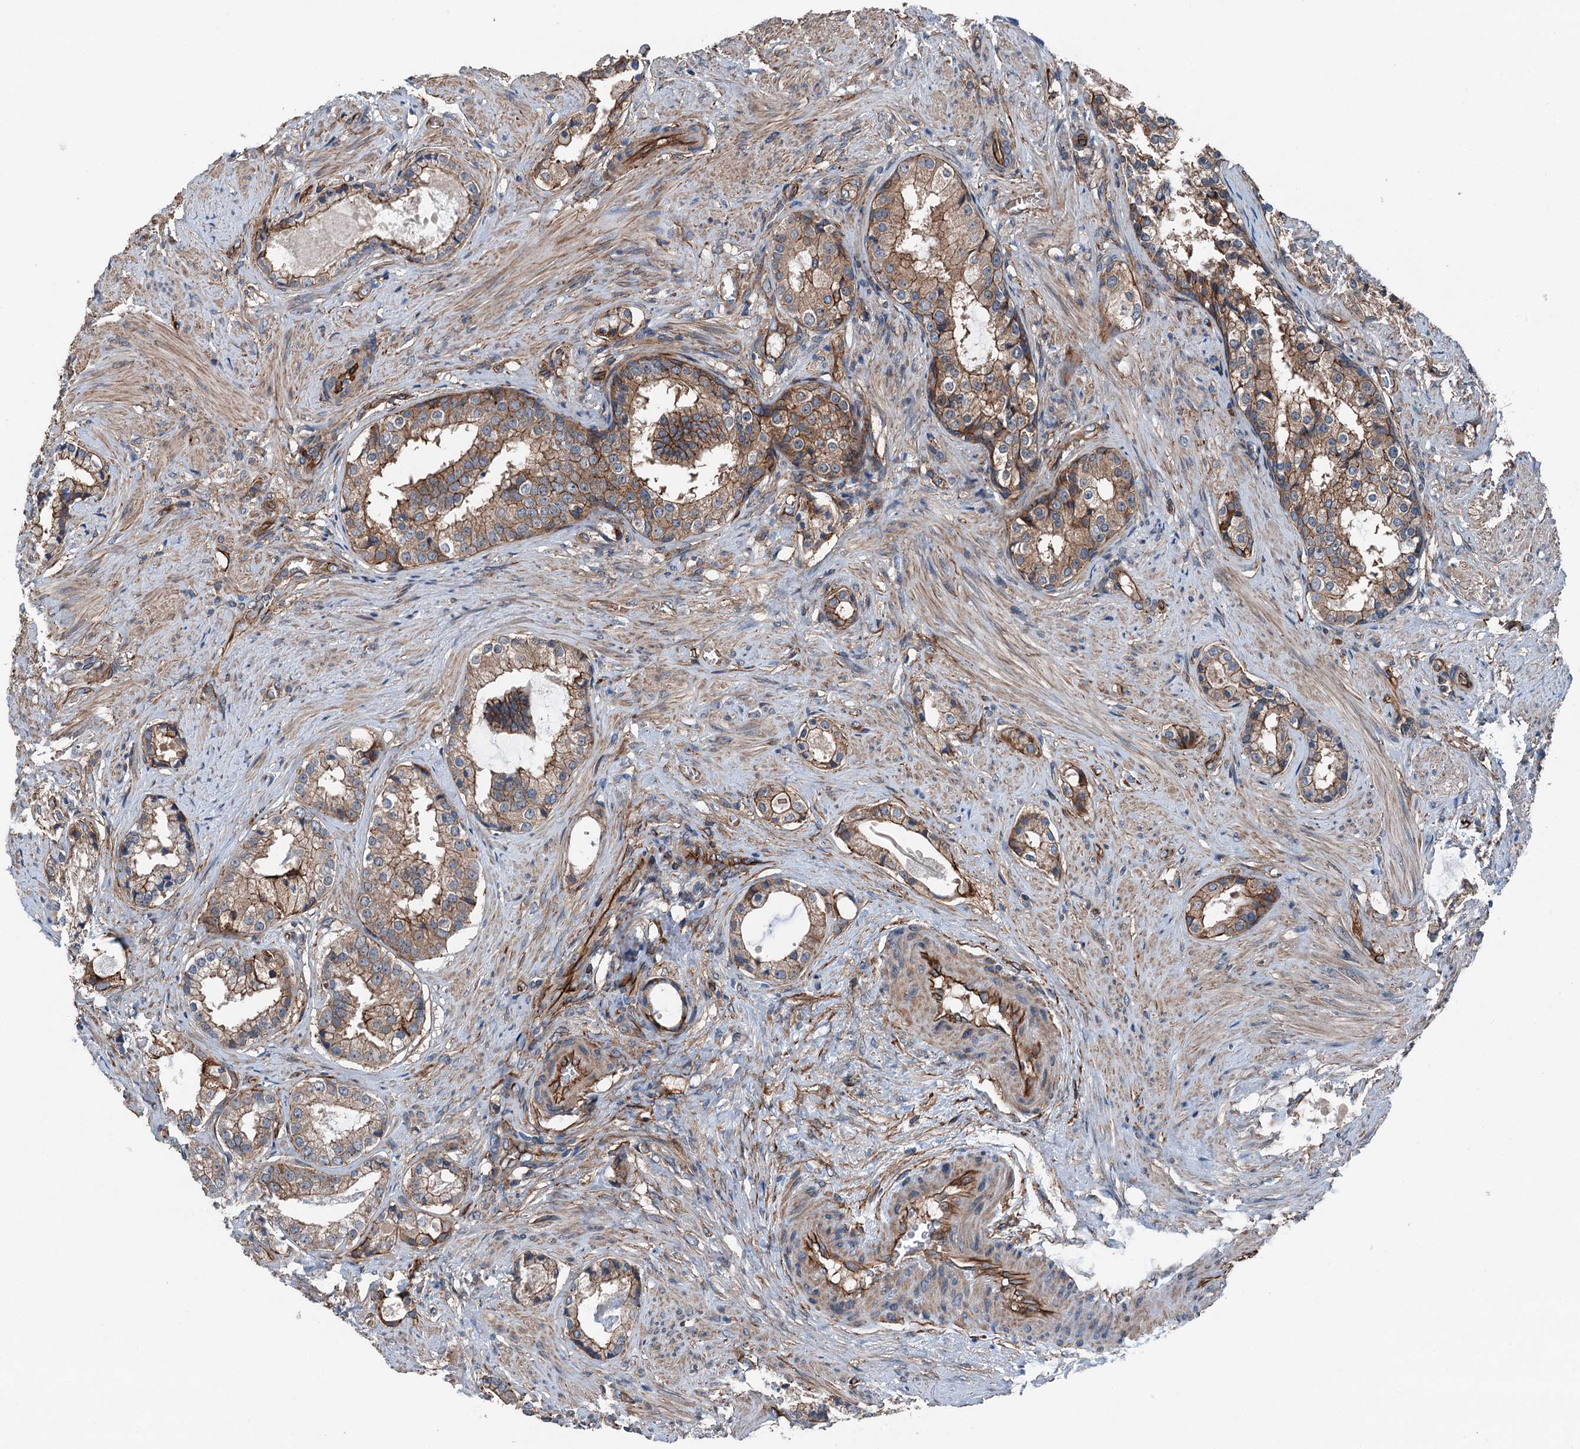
{"staining": {"intensity": "moderate", "quantity": ">75%", "location": "cytoplasmic/membranous"}, "tissue": "prostate cancer", "cell_type": "Tumor cells", "image_type": "cancer", "snomed": [{"axis": "morphology", "description": "Adenocarcinoma, High grade"}, {"axis": "topography", "description": "Prostate"}], "caption": "Protein staining demonstrates moderate cytoplasmic/membranous positivity in approximately >75% of tumor cells in prostate cancer (high-grade adenocarcinoma). (DAB IHC with brightfield microscopy, high magnification).", "gene": "NMRAL1", "patient": {"sex": "male", "age": 58}}